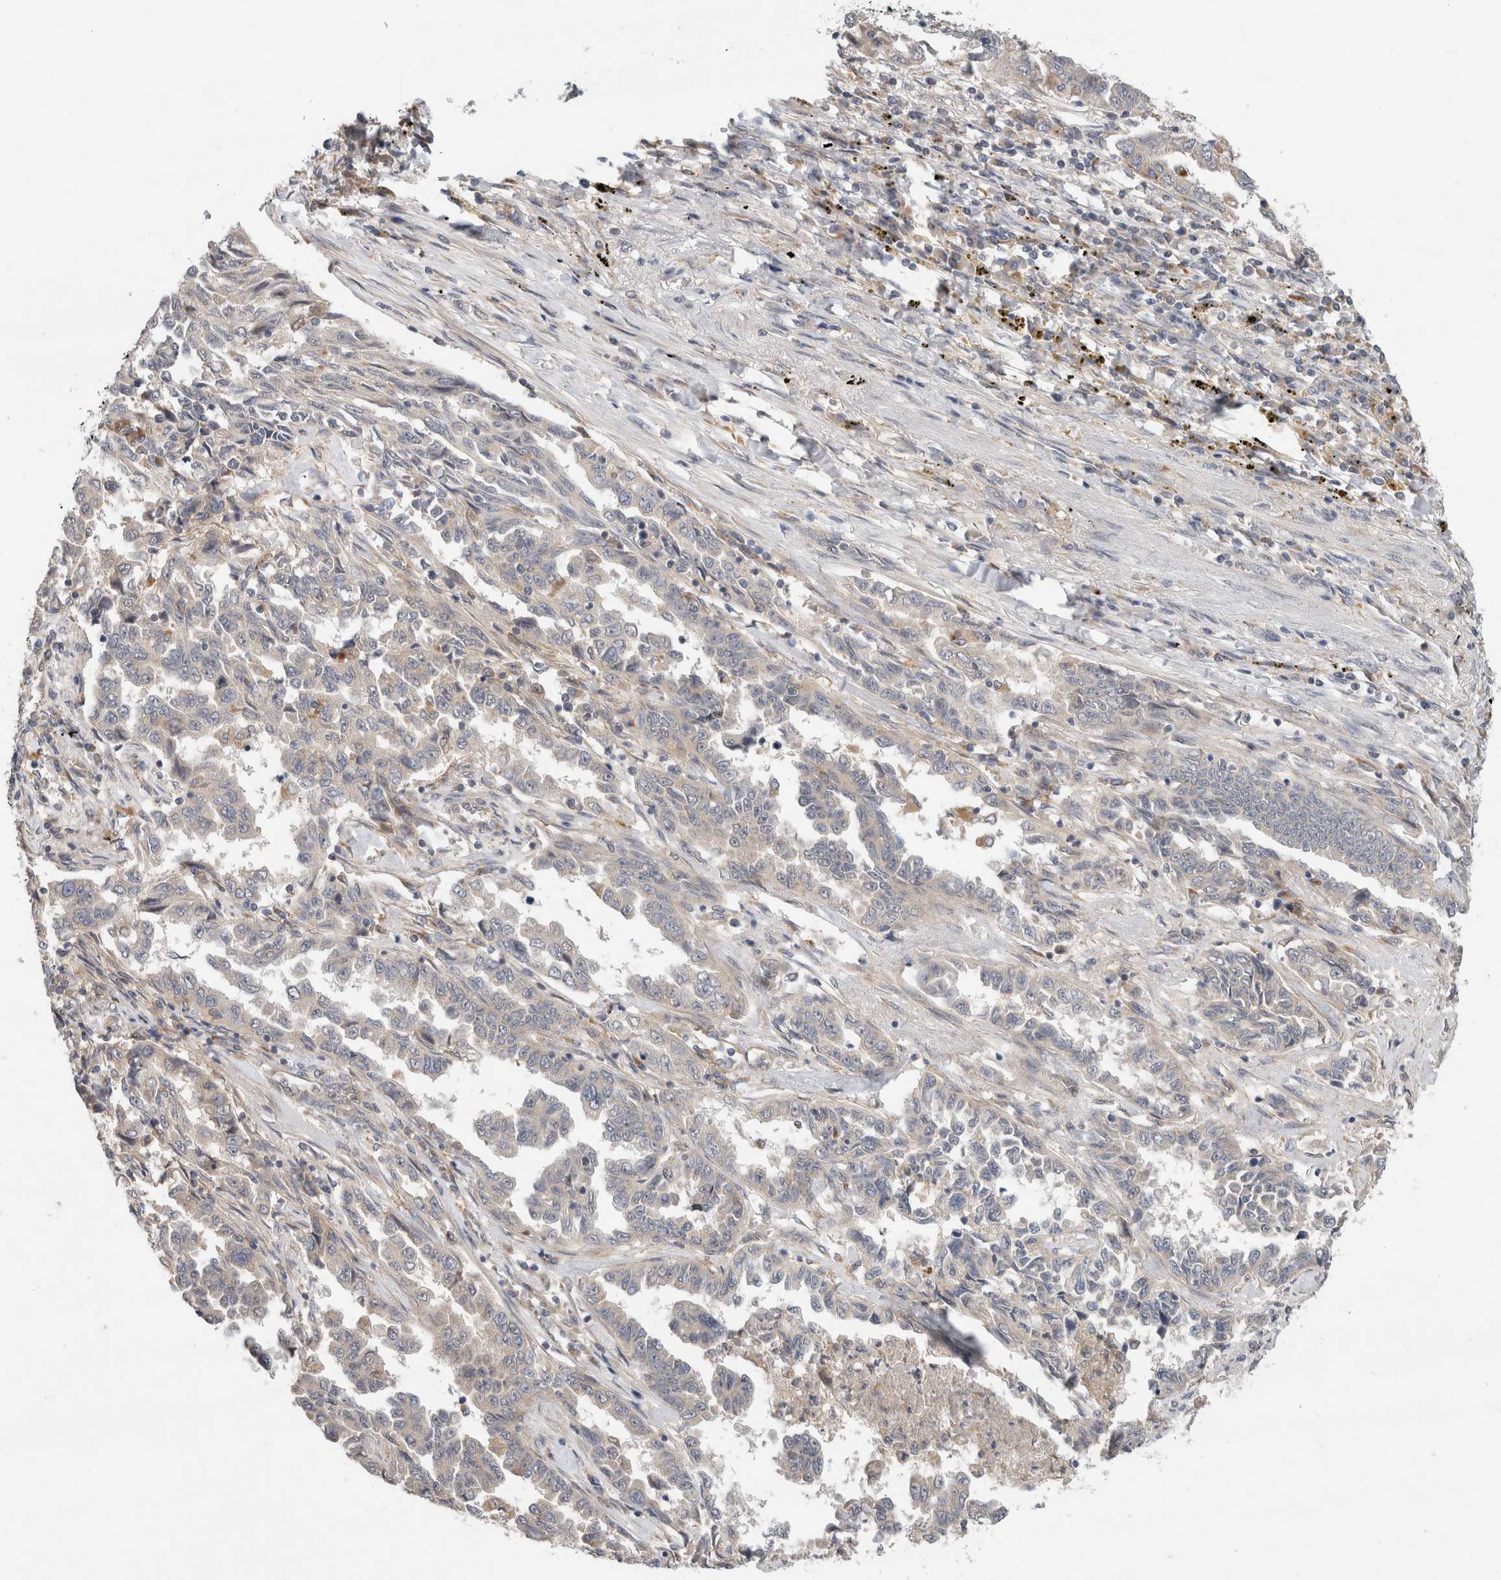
{"staining": {"intensity": "negative", "quantity": "none", "location": "none"}, "tissue": "lung cancer", "cell_type": "Tumor cells", "image_type": "cancer", "snomed": [{"axis": "morphology", "description": "Adenocarcinoma, NOS"}, {"axis": "topography", "description": "Lung"}], "caption": "Immunohistochemistry photomicrograph of lung cancer (adenocarcinoma) stained for a protein (brown), which demonstrates no staining in tumor cells.", "gene": "SGK1", "patient": {"sex": "female", "age": 51}}